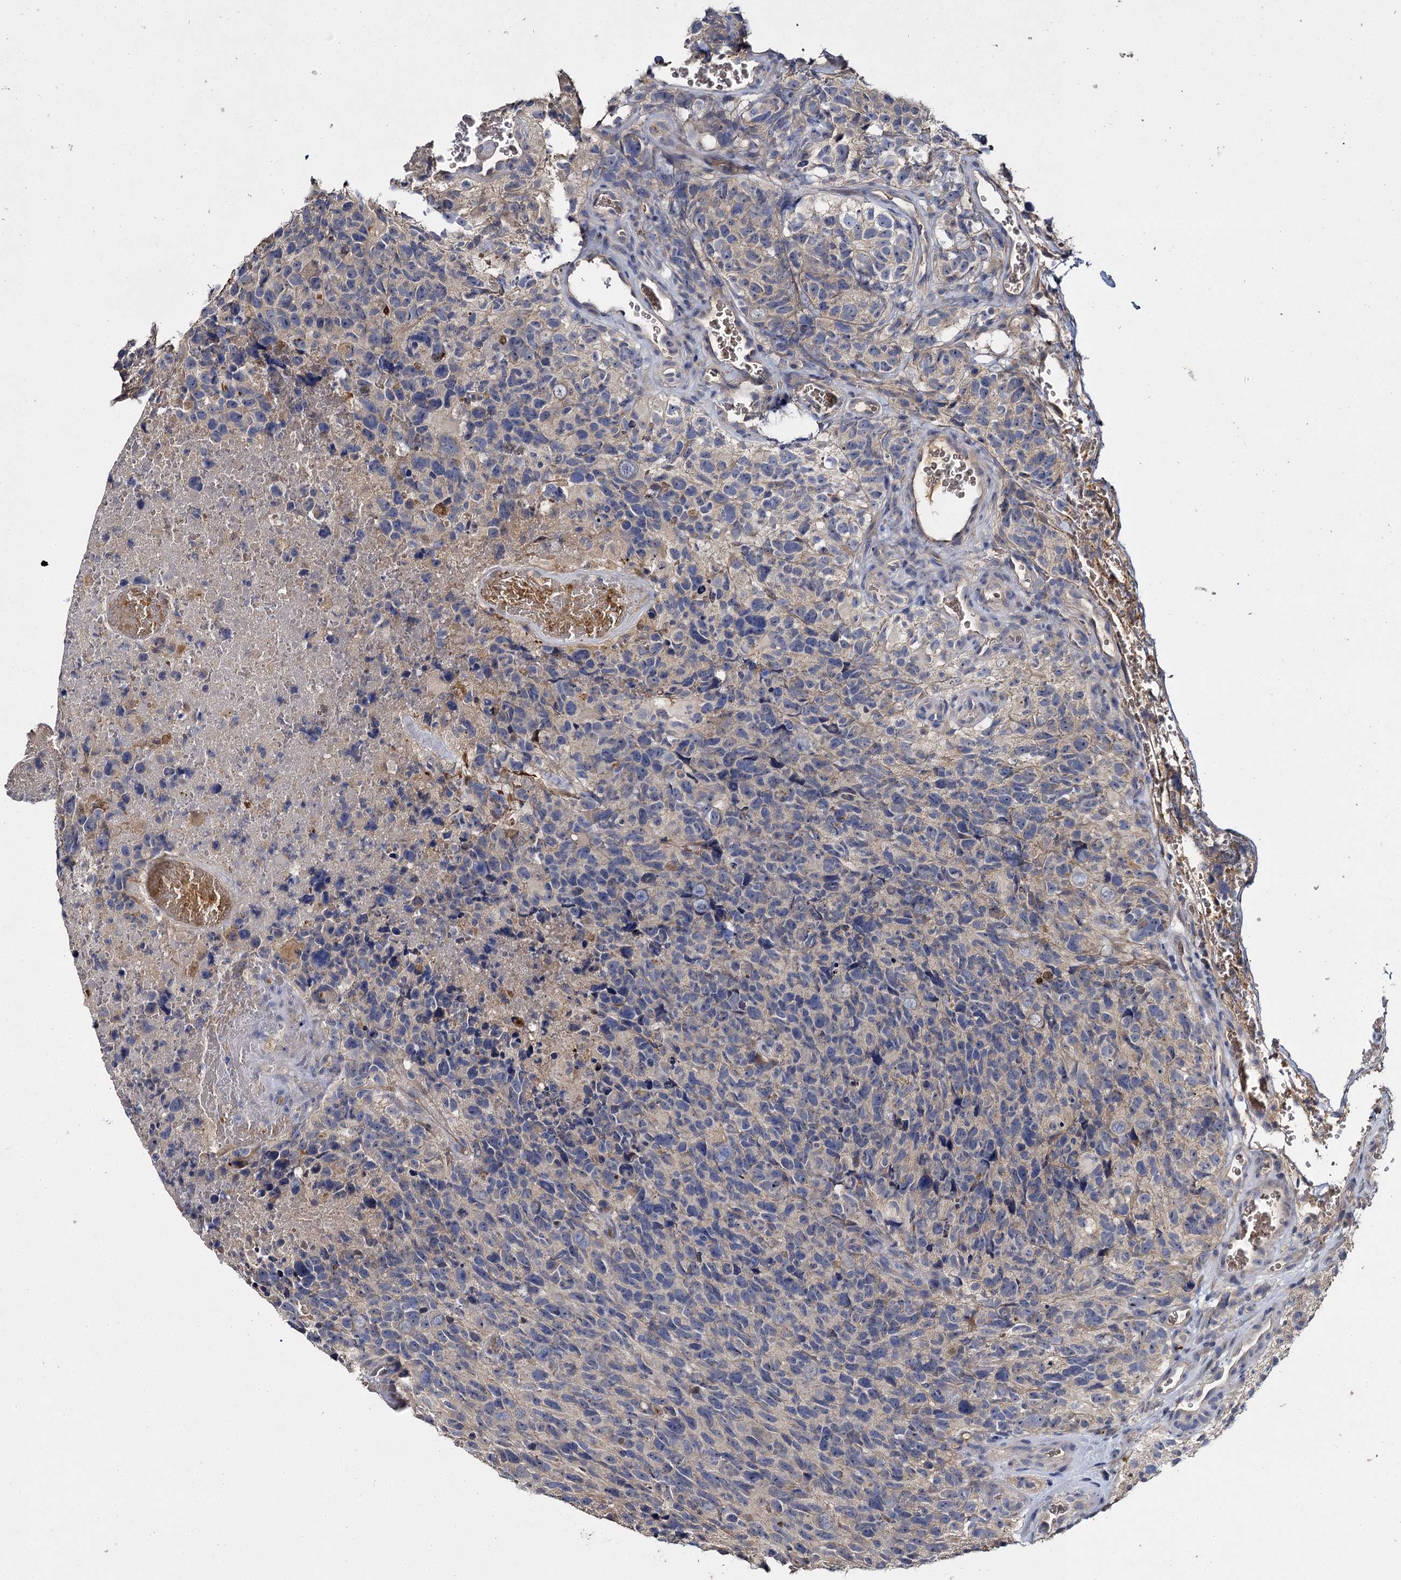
{"staining": {"intensity": "negative", "quantity": "none", "location": "none"}, "tissue": "glioma", "cell_type": "Tumor cells", "image_type": "cancer", "snomed": [{"axis": "morphology", "description": "Glioma, malignant, High grade"}, {"axis": "topography", "description": "Brain"}], "caption": "The immunohistochemistry (IHC) photomicrograph has no significant positivity in tumor cells of glioma tissue.", "gene": "SLC11A2", "patient": {"sex": "male", "age": 69}}